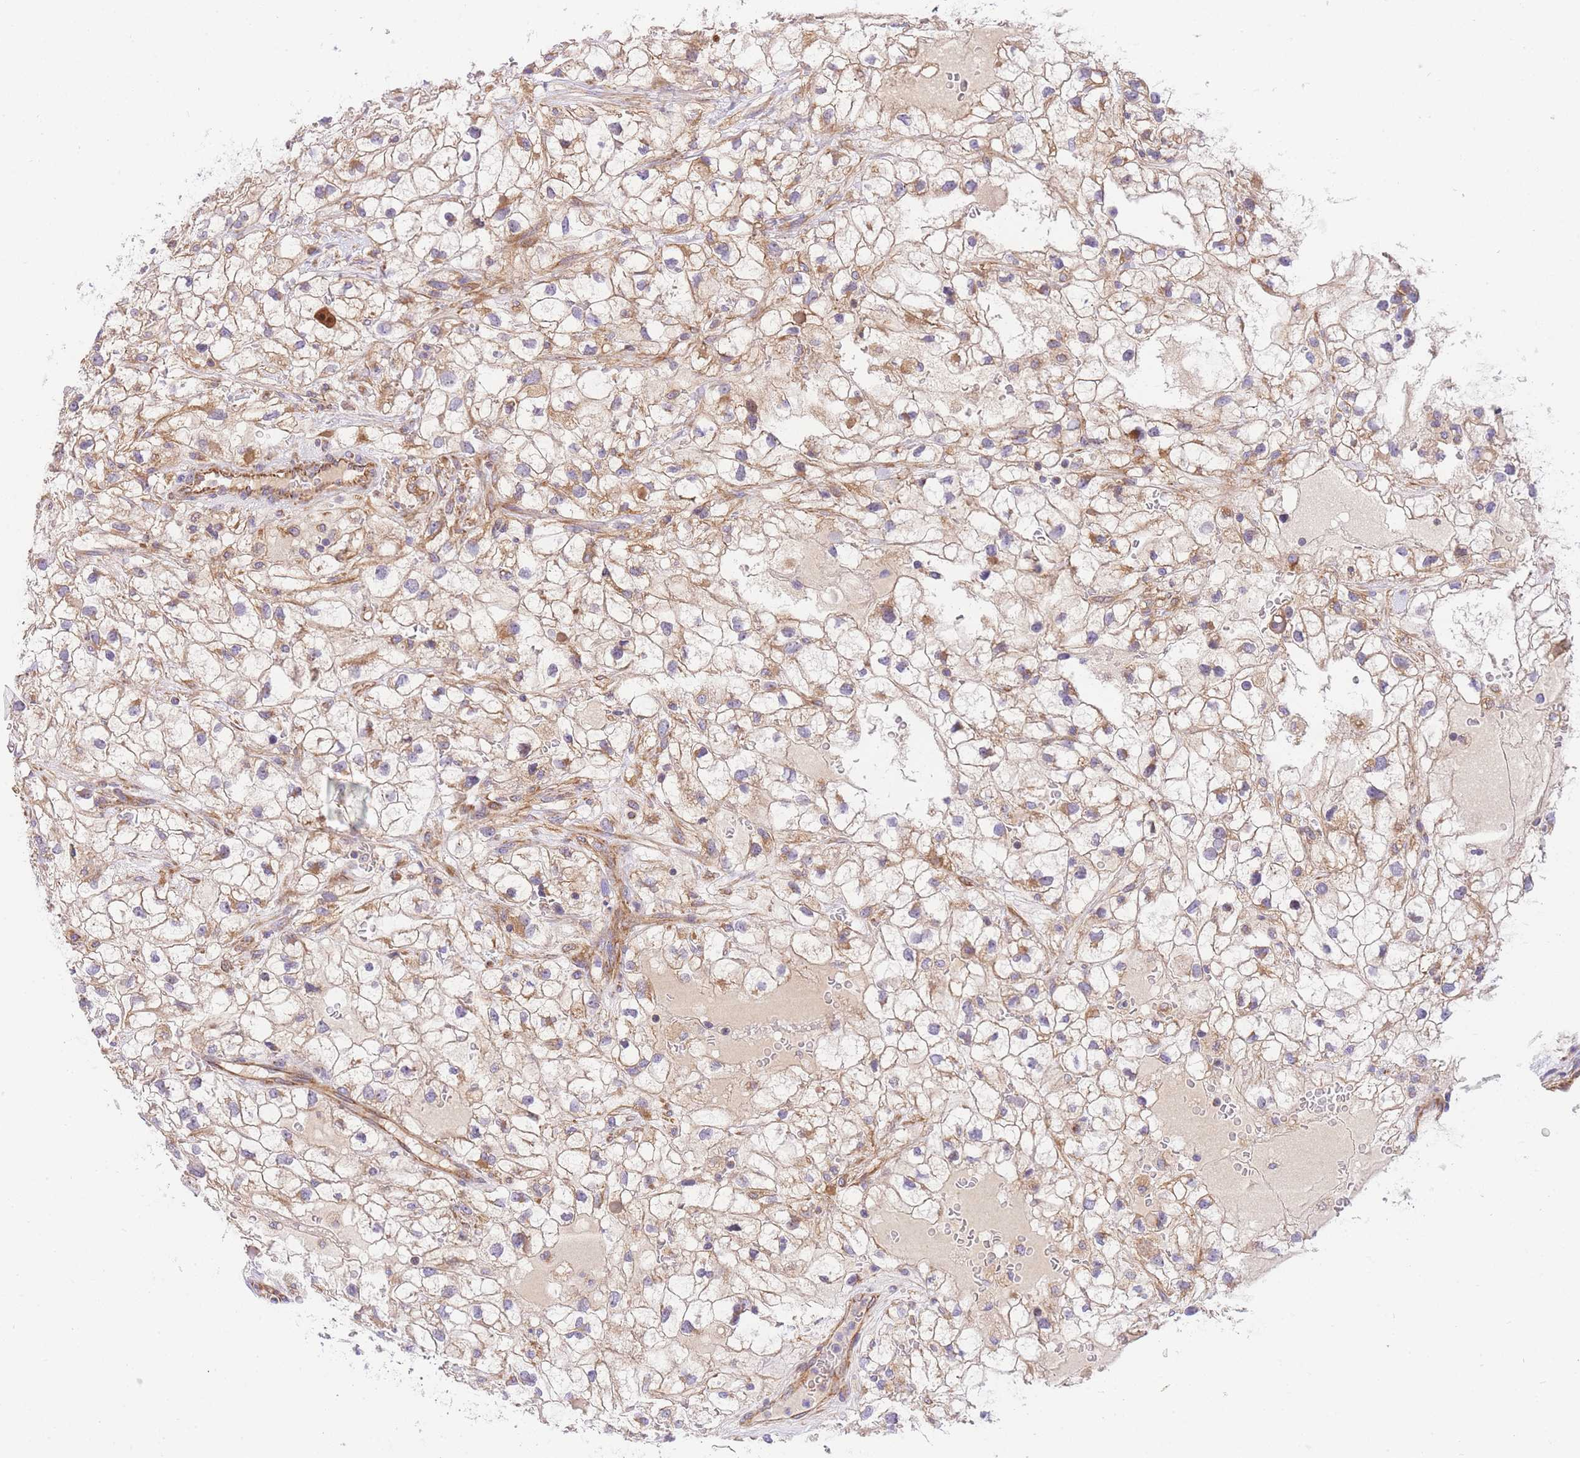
{"staining": {"intensity": "weak", "quantity": ">75%", "location": "cytoplasmic/membranous"}, "tissue": "renal cancer", "cell_type": "Tumor cells", "image_type": "cancer", "snomed": [{"axis": "morphology", "description": "Adenocarcinoma, NOS"}, {"axis": "topography", "description": "Kidney"}], "caption": "A histopathology image showing weak cytoplasmic/membranous positivity in about >75% of tumor cells in renal cancer, as visualized by brown immunohistochemical staining.", "gene": "MTRES1", "patient": {"sex": "male", "age": 59}}